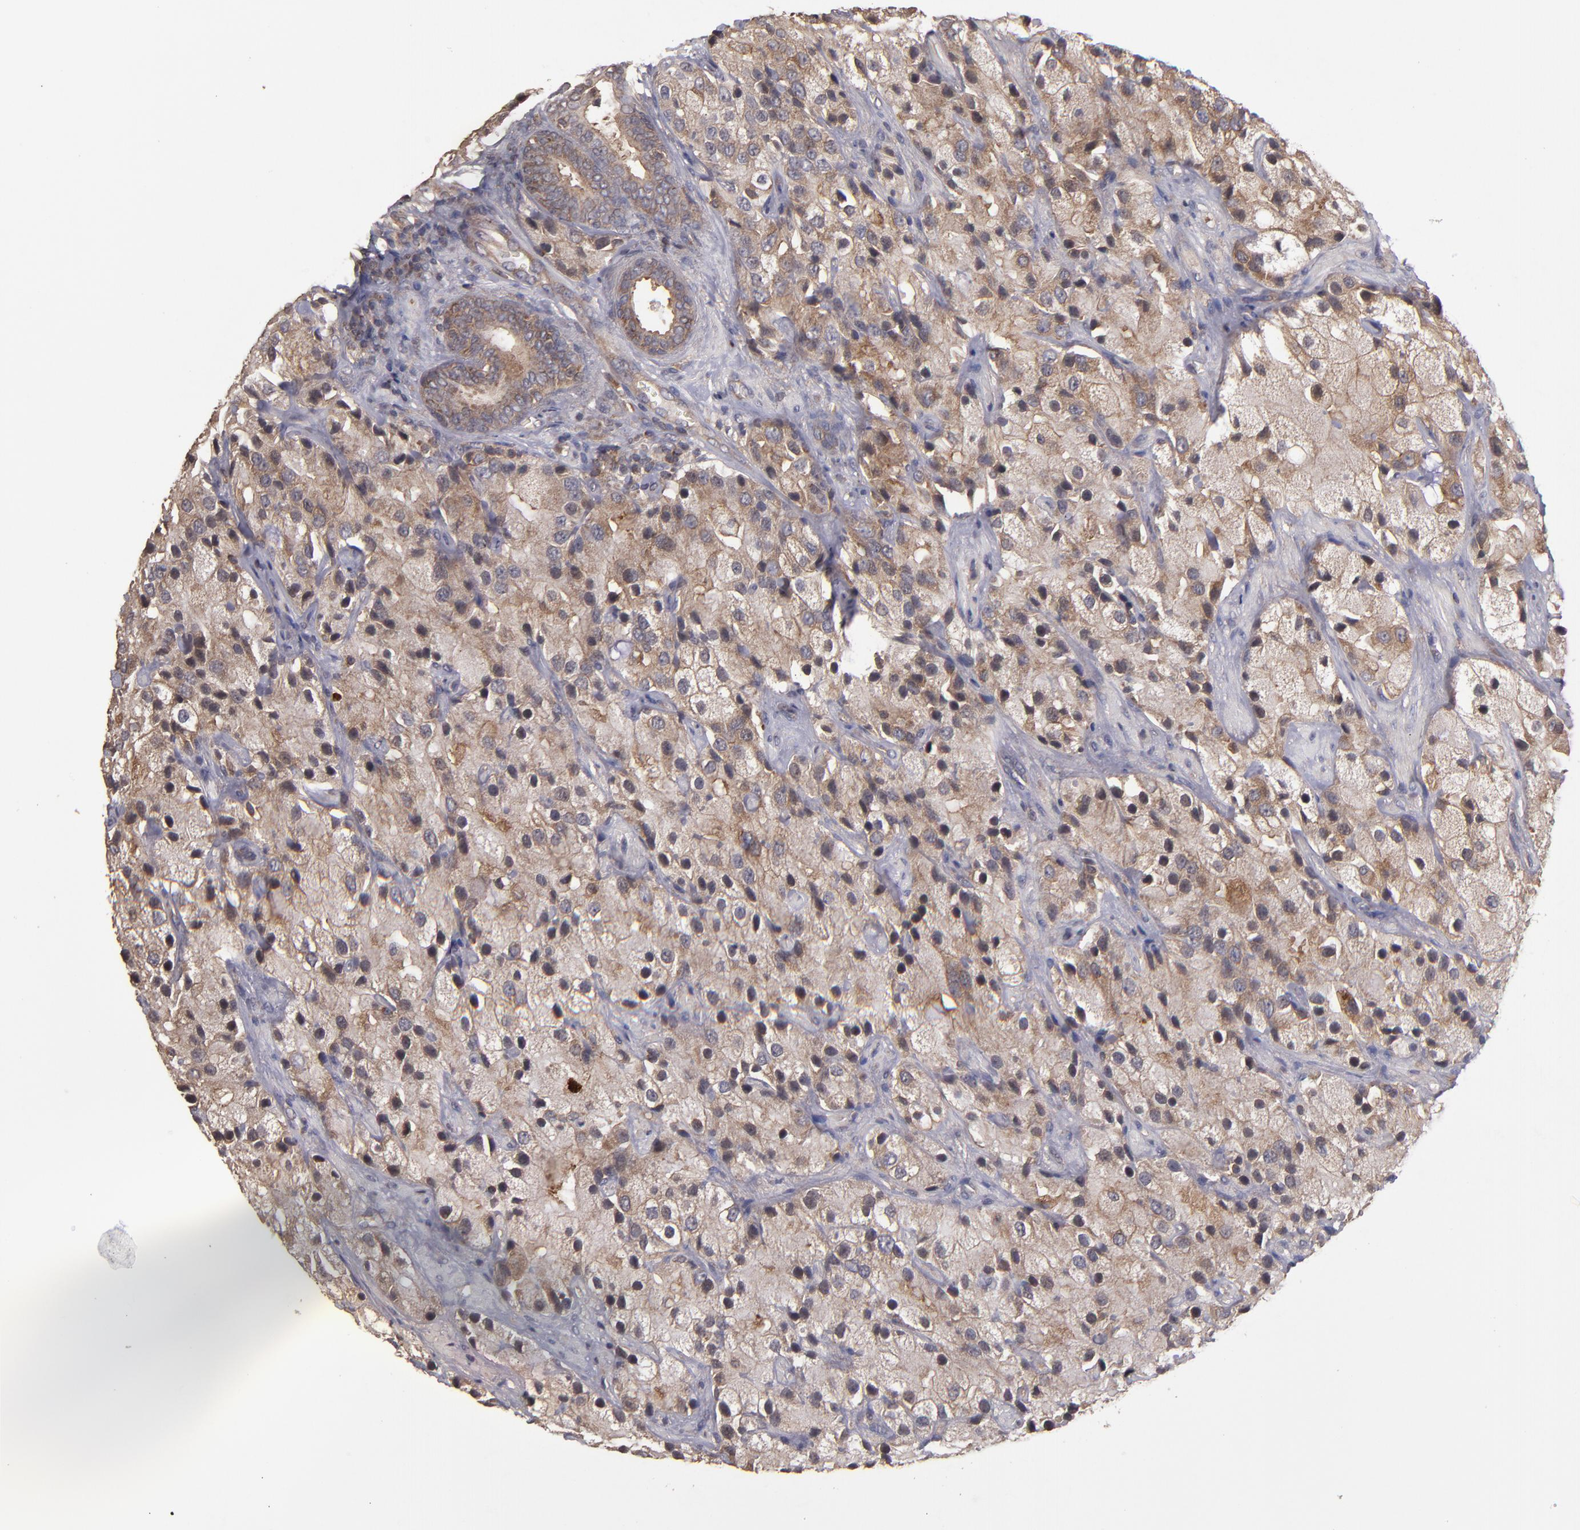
{"staining": {"intensity": "strong", "quantity": ">75%", "location": "cytoplasmic/membranous"}, "tissue": "prostate cancer", "cell_type": "Tumor cells", "image_type": "cancer", "snomed": [{"axis": "morphology", "description": "Adenocarcinoma, High grade"}, {"axis": "topography", "description": "Prostate"}], "caption": "A photomicrograph of prostate cancer (high-grade adenocarcinoma) stained for a protein reveals strong cytoplasmic/membranous brown staining in tumor cells.", "gene": "NF2", "patient": {"sex": "male", "age": 70}}